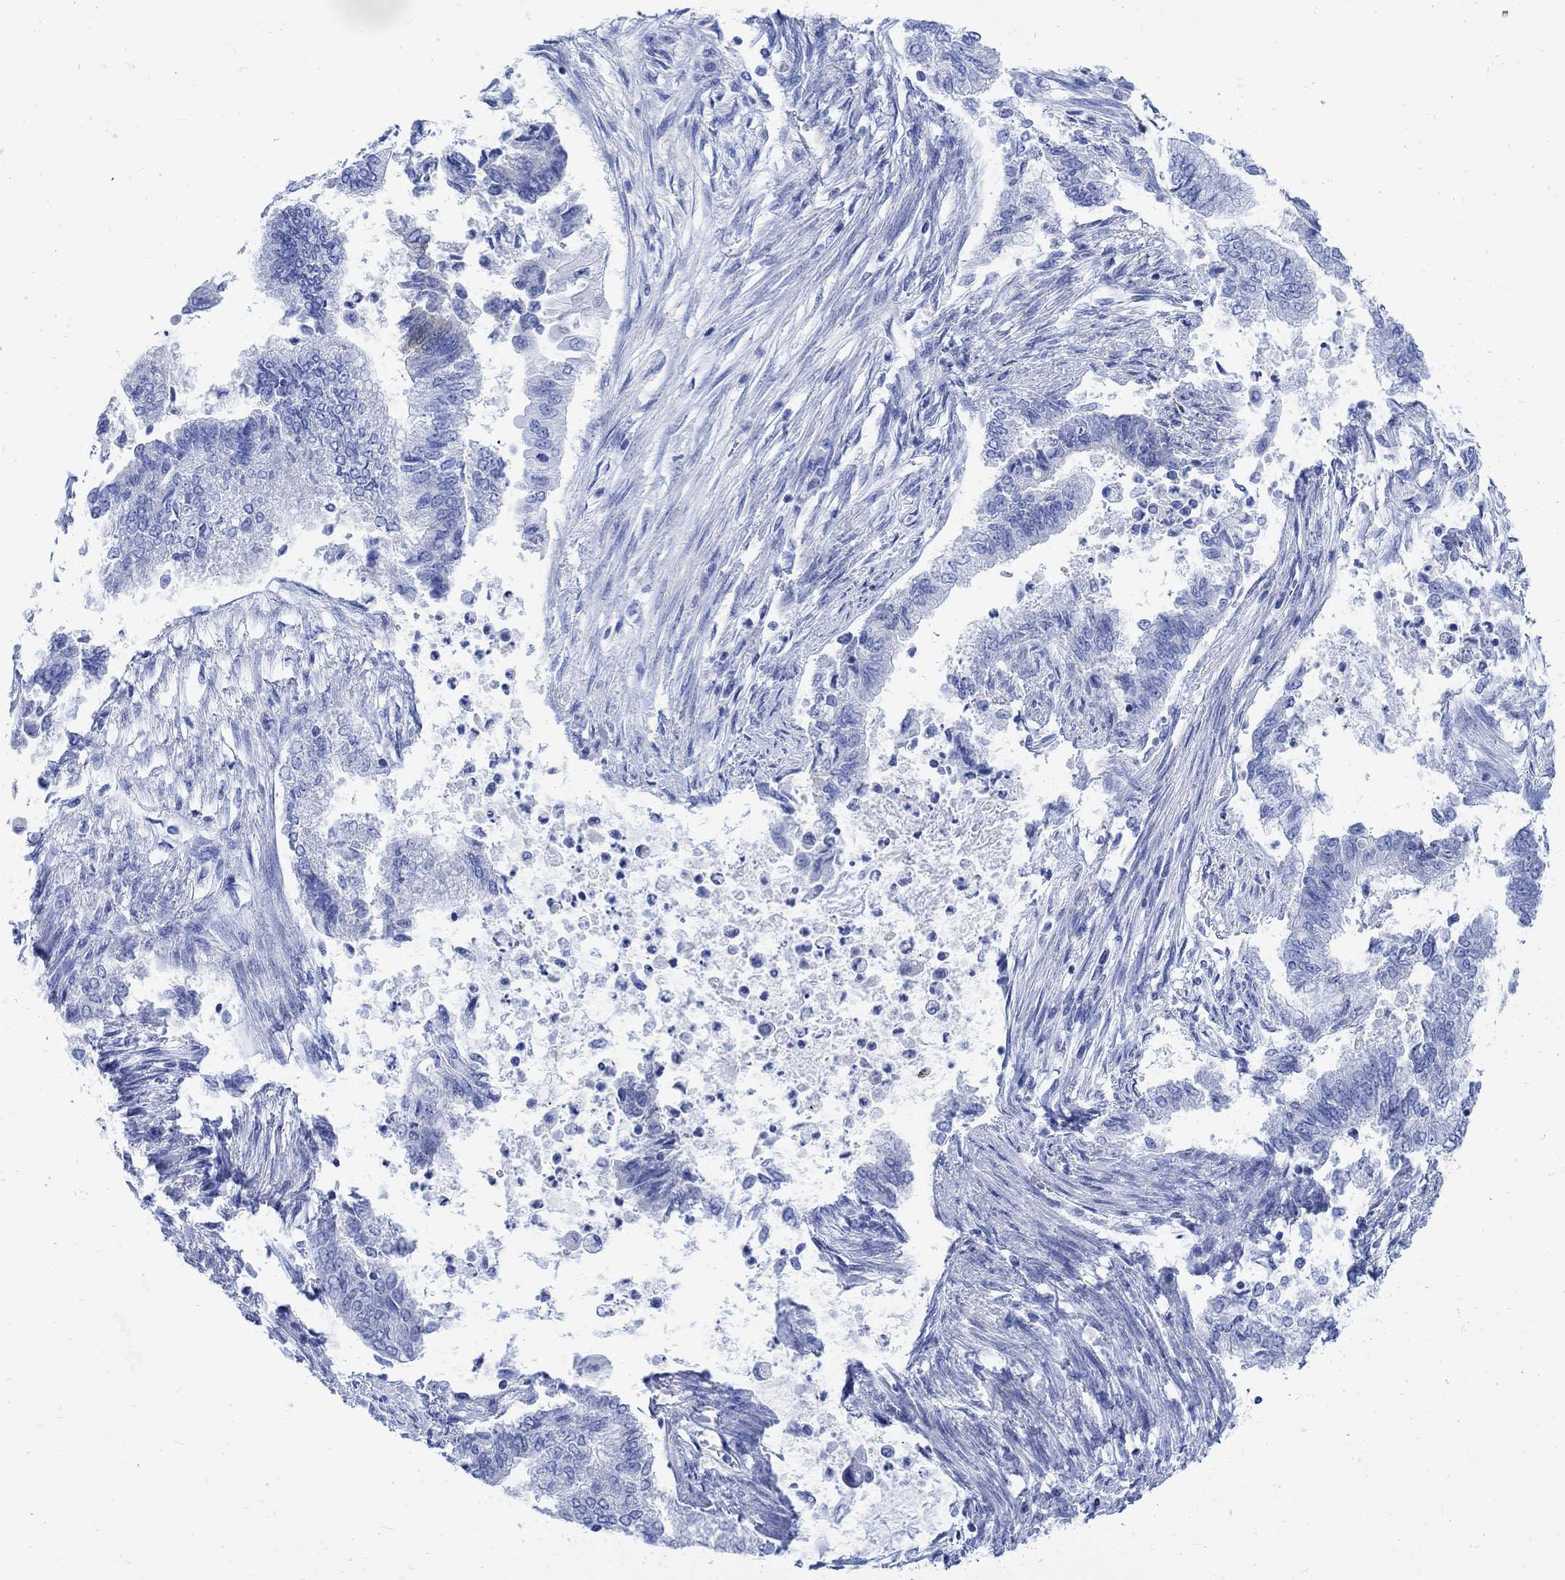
{"staining": {"intensity": "negative", "quantity": "none", "location": "none"}, "tissue": "endometrial cancer", "cell_type": "Tumor cells", "image_type": "cancer", "snomed": [{"axis": "morphology", "description": "Adenocarcinoma, NOS"}, {"axis": "topography", "description": "Endometrium"}], "caption": "Tumor cells show no significant protein staining in adenocarcinoma (endometrial).", "gene": "CPLX2", "patient": {"sex": "female", "age": 65}}